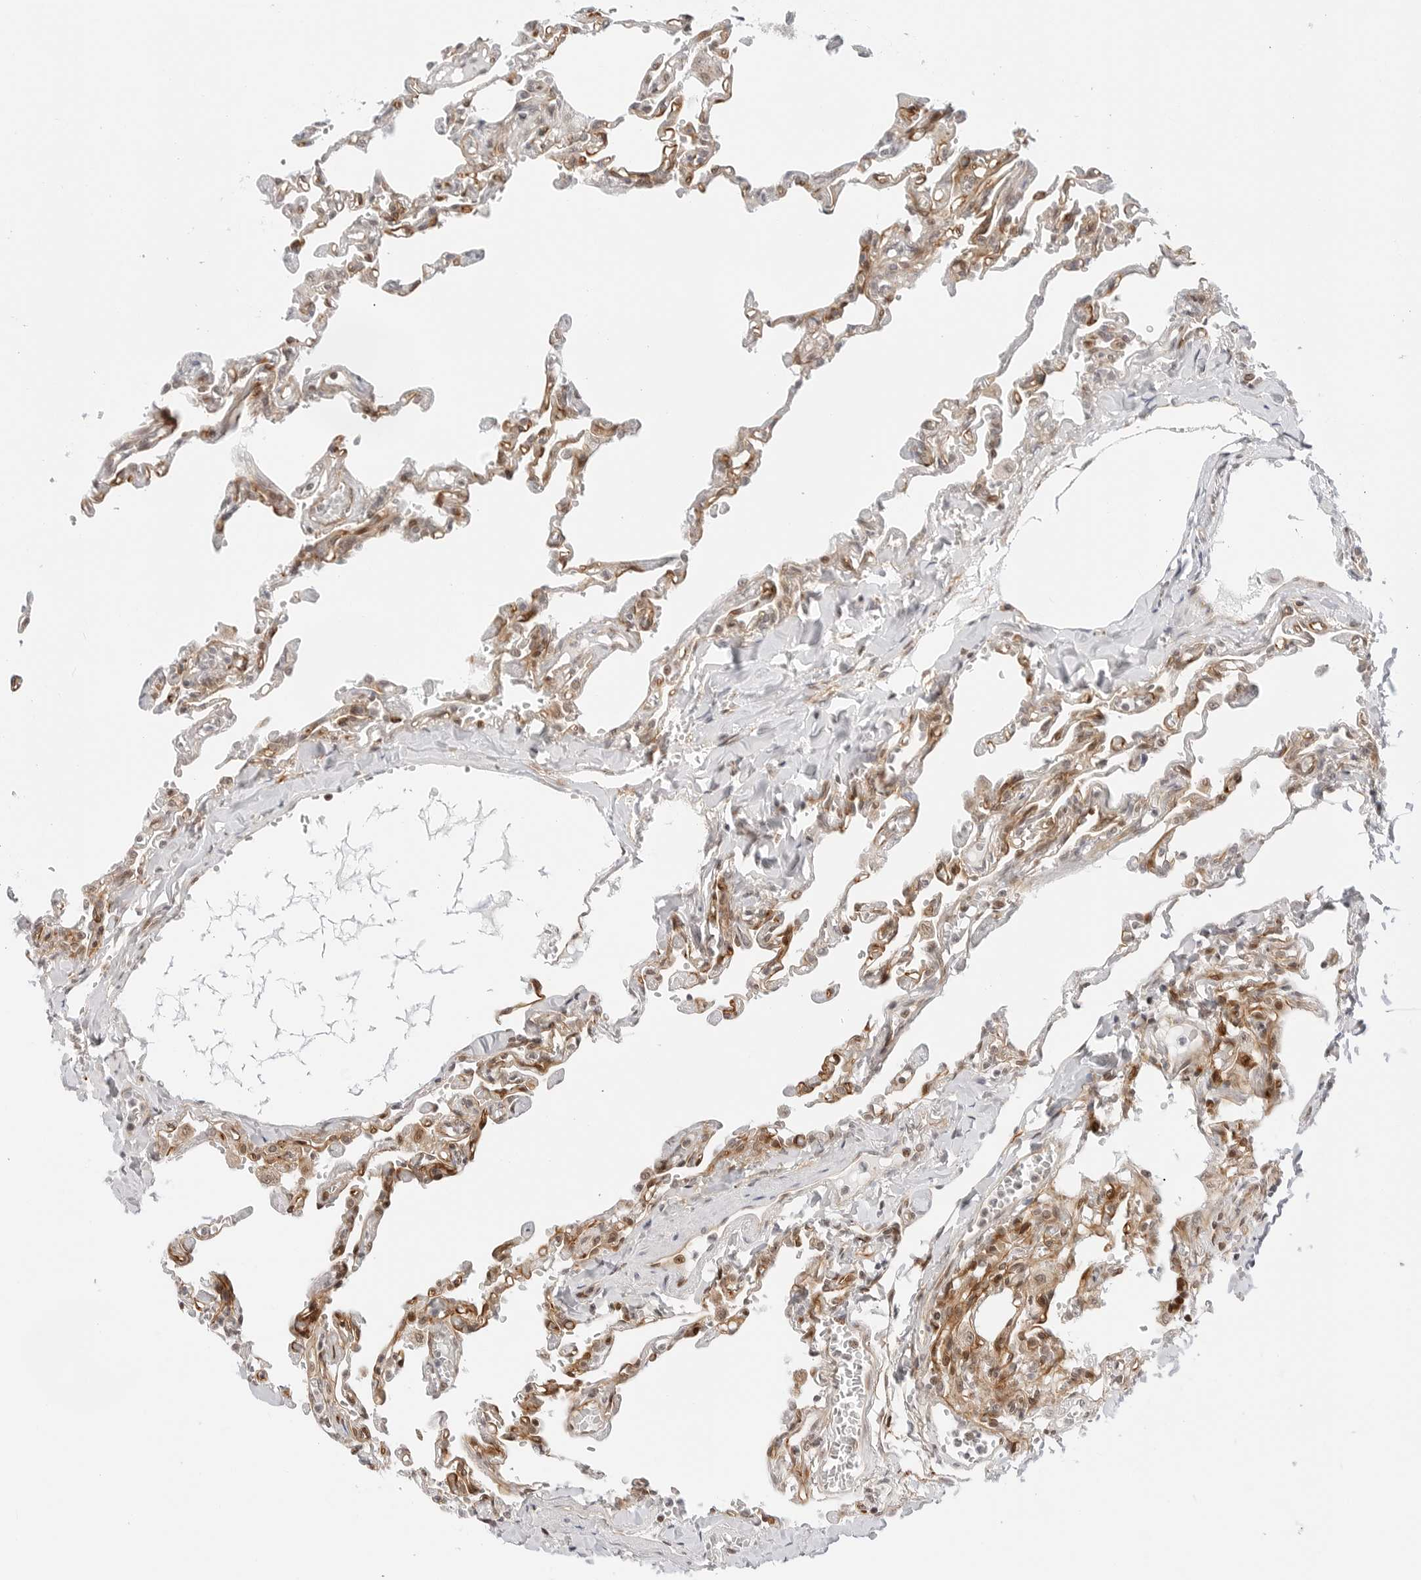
{"staining": {"intensity": "moderate", "quantity": "25%-75%", "location": "cytoplasmic/membranous,nuclear"}, "tissue": "lung", "cell_type": "Alveolar cells", "image_type": "normal", "snomed": [{"axis": "morphology", "description": "Normal tissue, NOS"}, {"axis": "topography", "description": "Lung"}], "caption": "IHC image of unremarkable human lung stained for a protein (brown), which demonstrates medium levels of moderate cytoplasmic/membranous,nuclear staining in approximately 25%-75% of alveolar cells.", "gene": "ZNF613", "patient": {"sex": "male", "age": 21}}